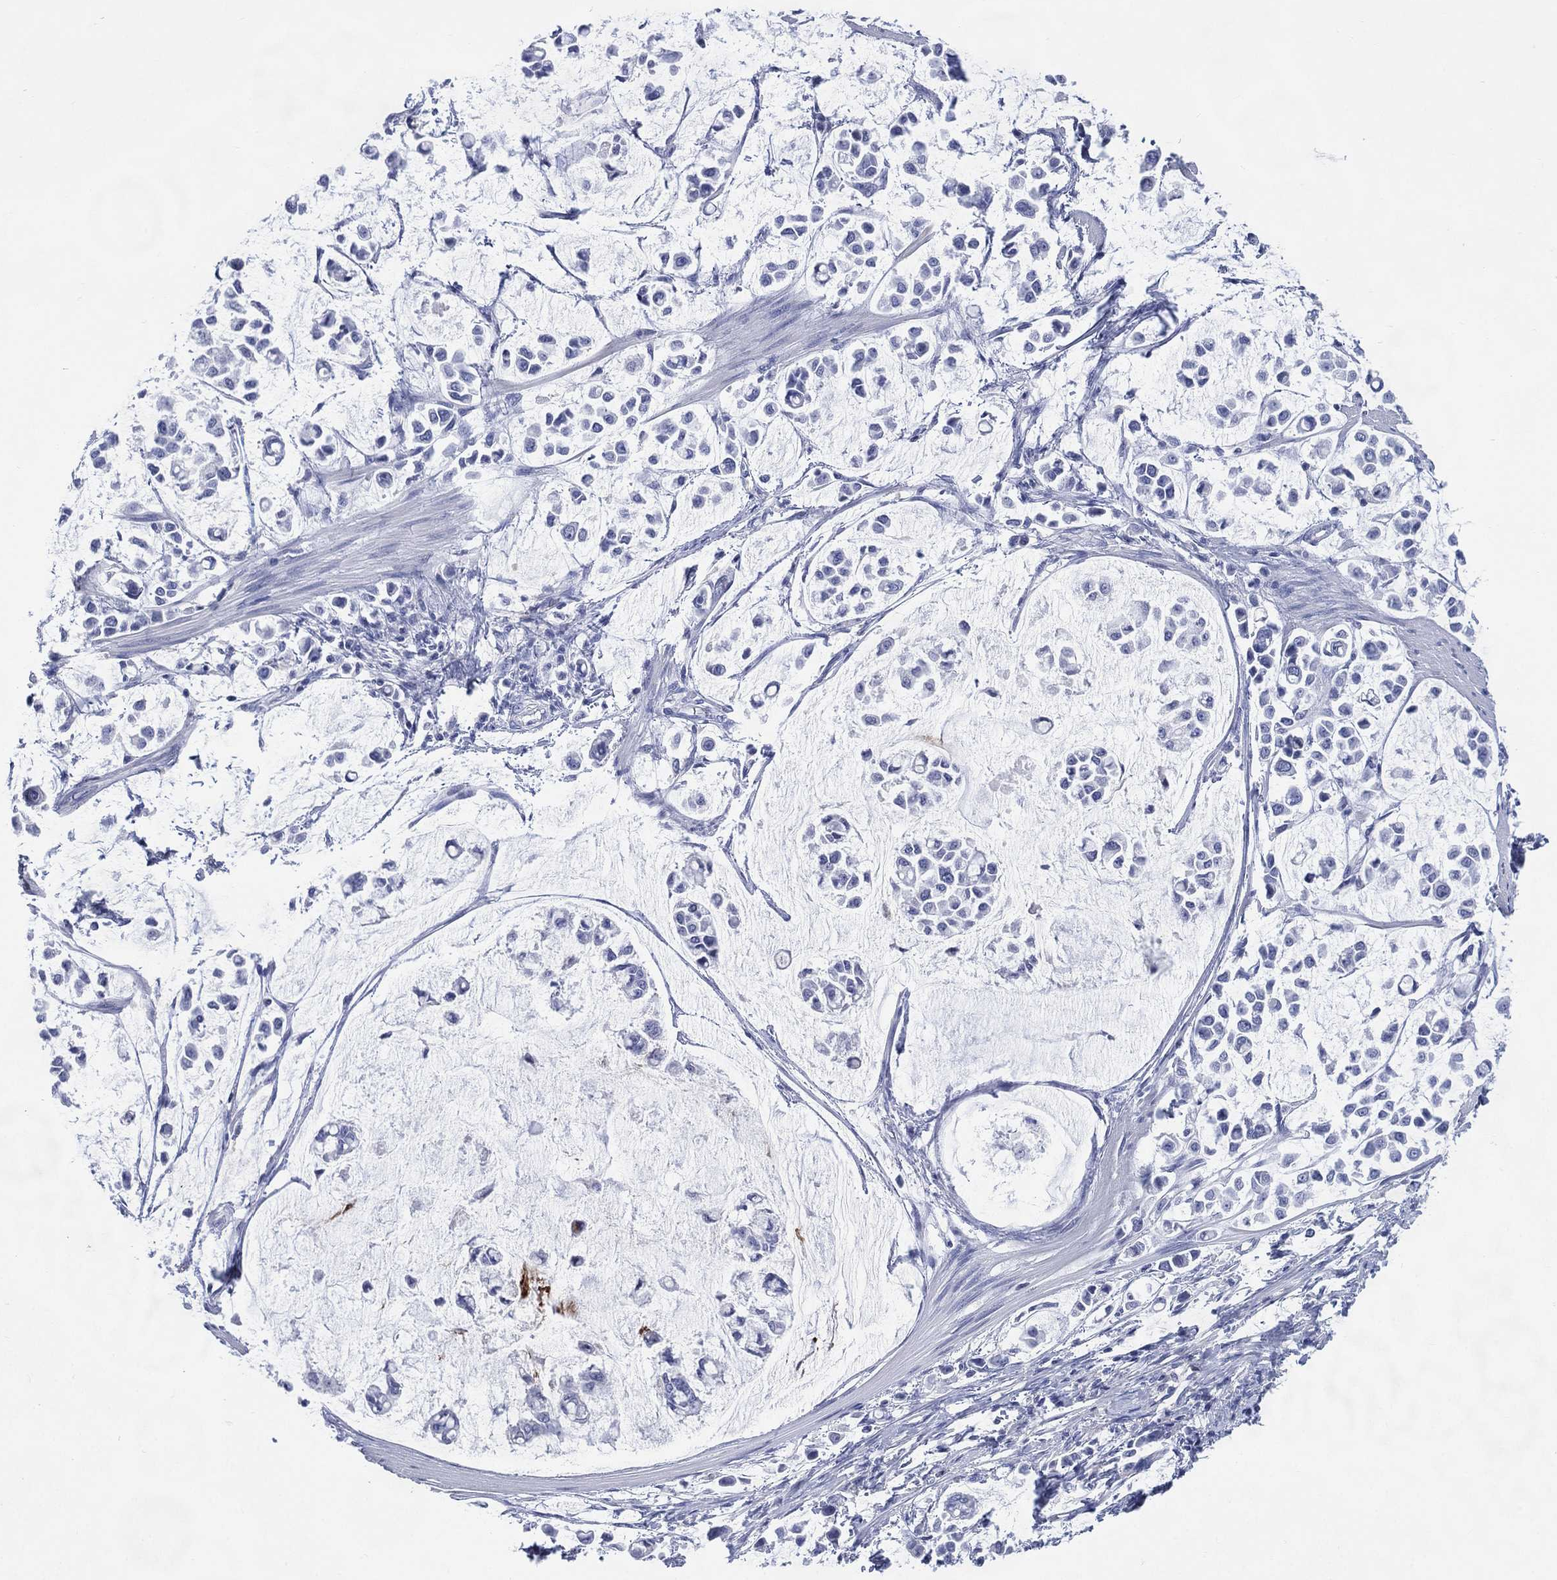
{"staining": {"intensity": "negative", "quantity": "none", "location": "none"}, "tissue": "stomach cancer", "cell_type": "Tumor cells", "image_type": "cancer", "snomed": [{"axis": "morphology", "description": "Adenocarcinoma, NOS"}, {"axis": "topography", "description": "Stomach"}], "caption": "Tumor cells show no significant protein positivity in adenocarcinoma (stomach).", "gene": "TMEM247", "patient": {"sex": "male", "age": 82}}